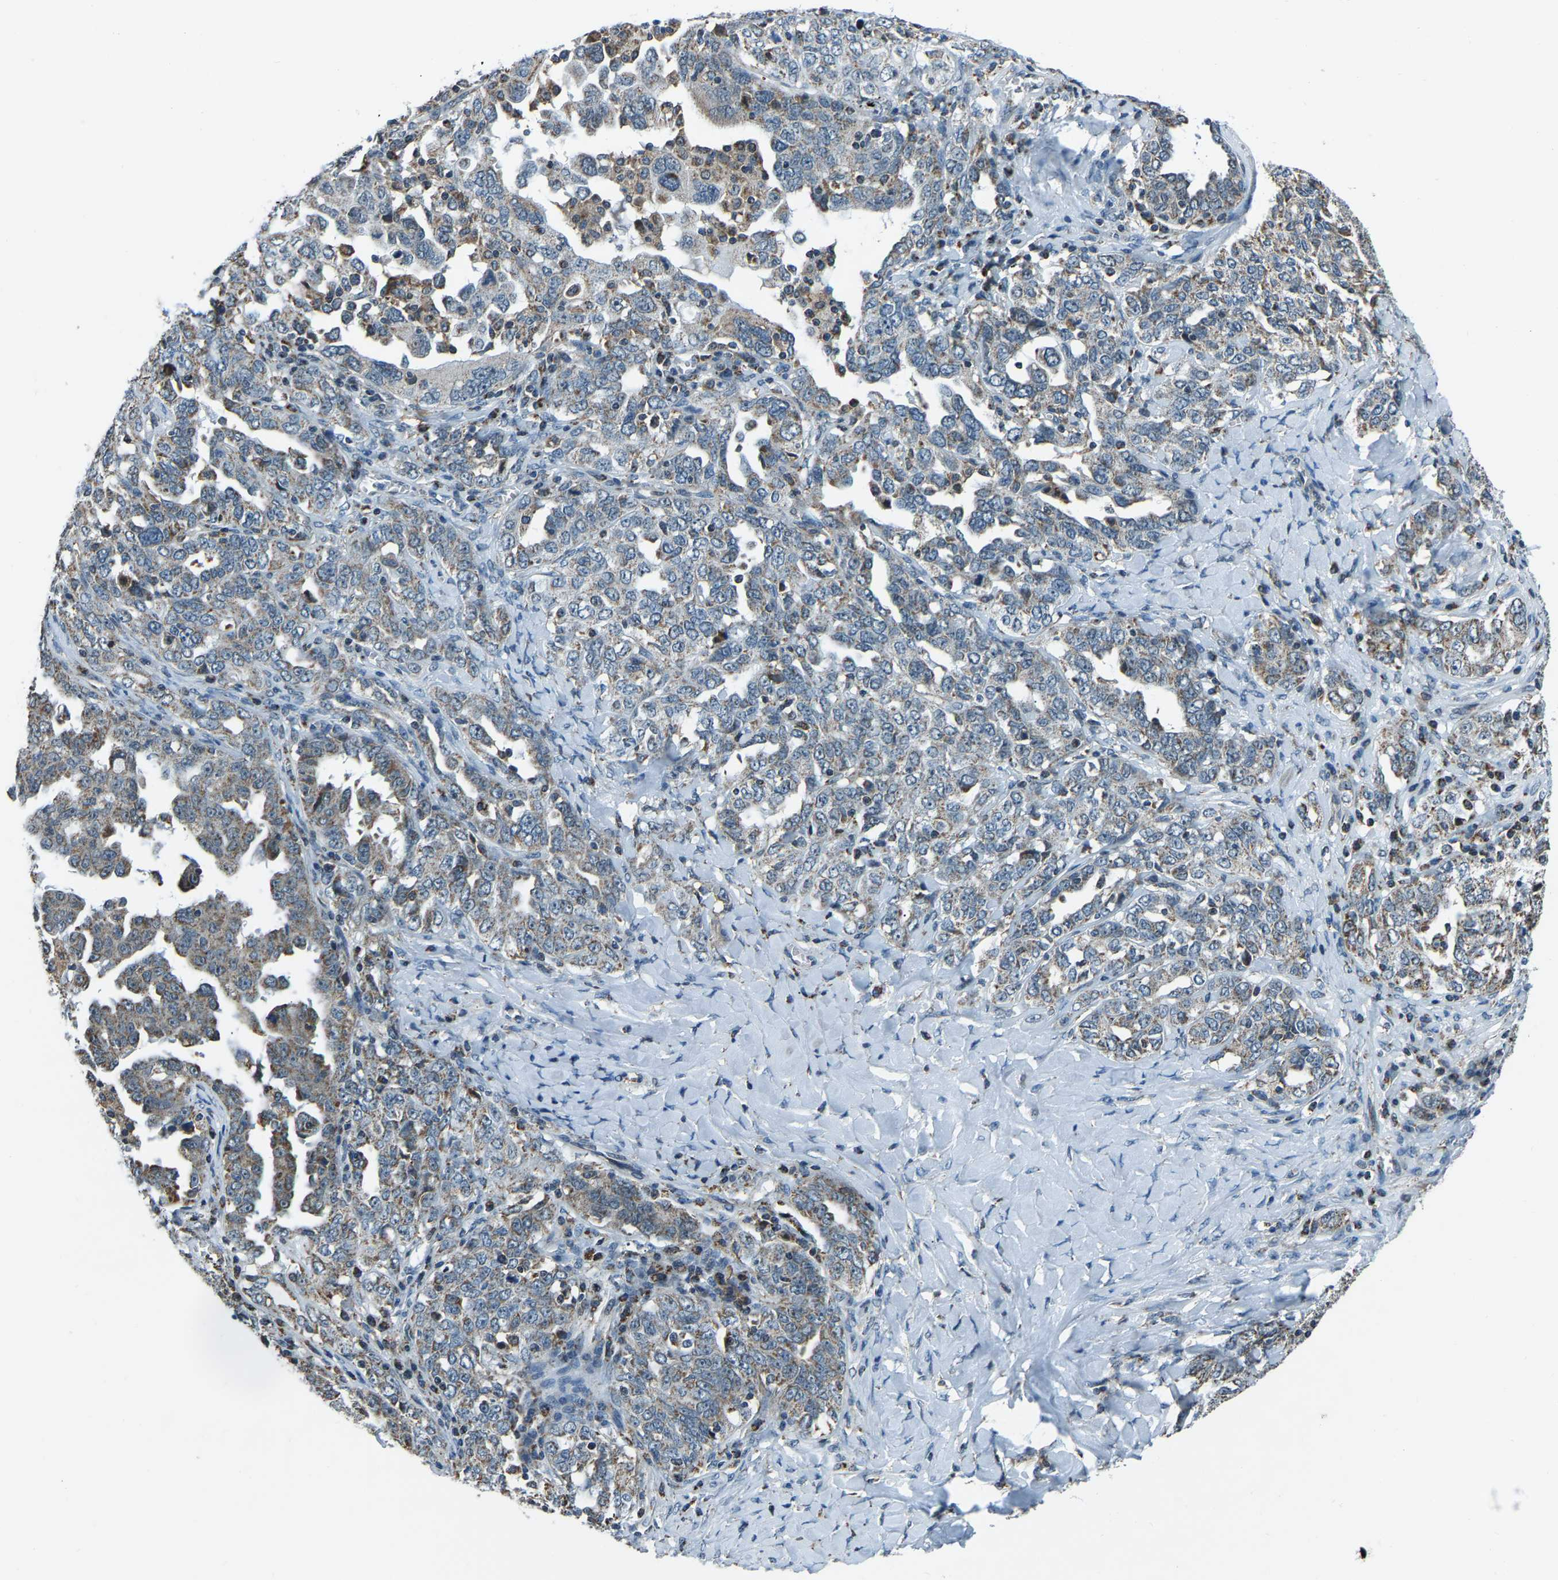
{"staining": {"intensity": "moderate", "quantity": "<25%", "location": "cytoplasmic/membranous"}, "tissue": "ovarian cancer", "cell_type": "Tumor cells", "image_type": "cancer", "snomed": [{"axis": "morphology", "description": "Carcinoma, endometroid"}, {"axis": "topography", "description": "Ovary"}], "caption": "DAB immunohistochemical staining of human ovarian cancer demonstrates moderate cytoplasmic/membranous protein staining in approximately <25% of tumor cells.", "gene": "RBM33", "patient": {"sex": "female", "age": 62}}